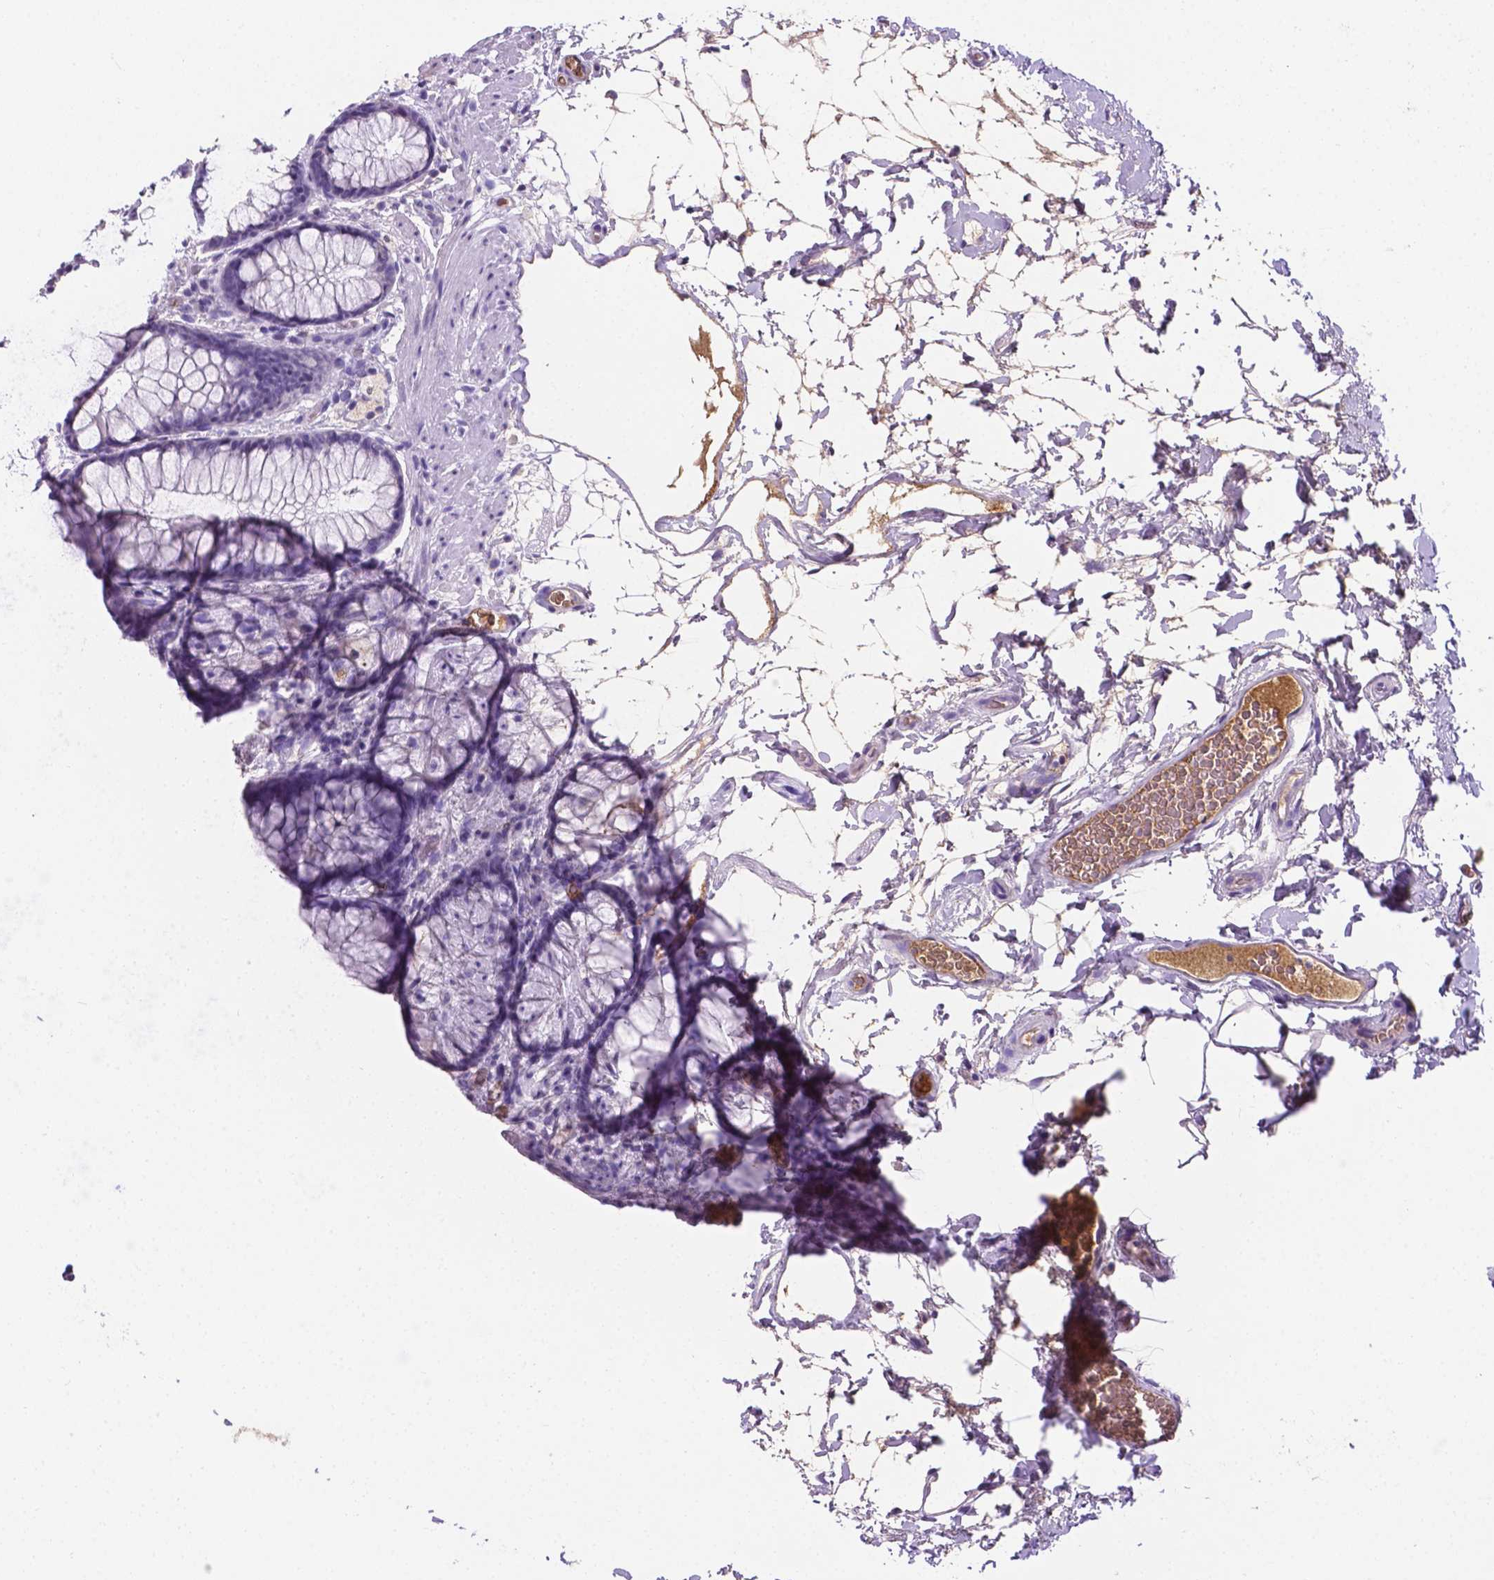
{"staining": {"intensity": "negative", "quantity": "none", "location": "none"}, "tissue": "rectum", "cell_type": "Glandular cells", "image_type": "normal", "snomed": [{"axis": "morphology", "description": "Normal tissue, NOS"}, {"axis": "topography", "description": "Rectum"}], "caption": "A high-resolution image shows immunohistochemistry (IHC) staining of normal rectum, which reveals no significant staining in glandular cells.", "gene": "APOE", "patient": {"sex": "female", "age": 62}}